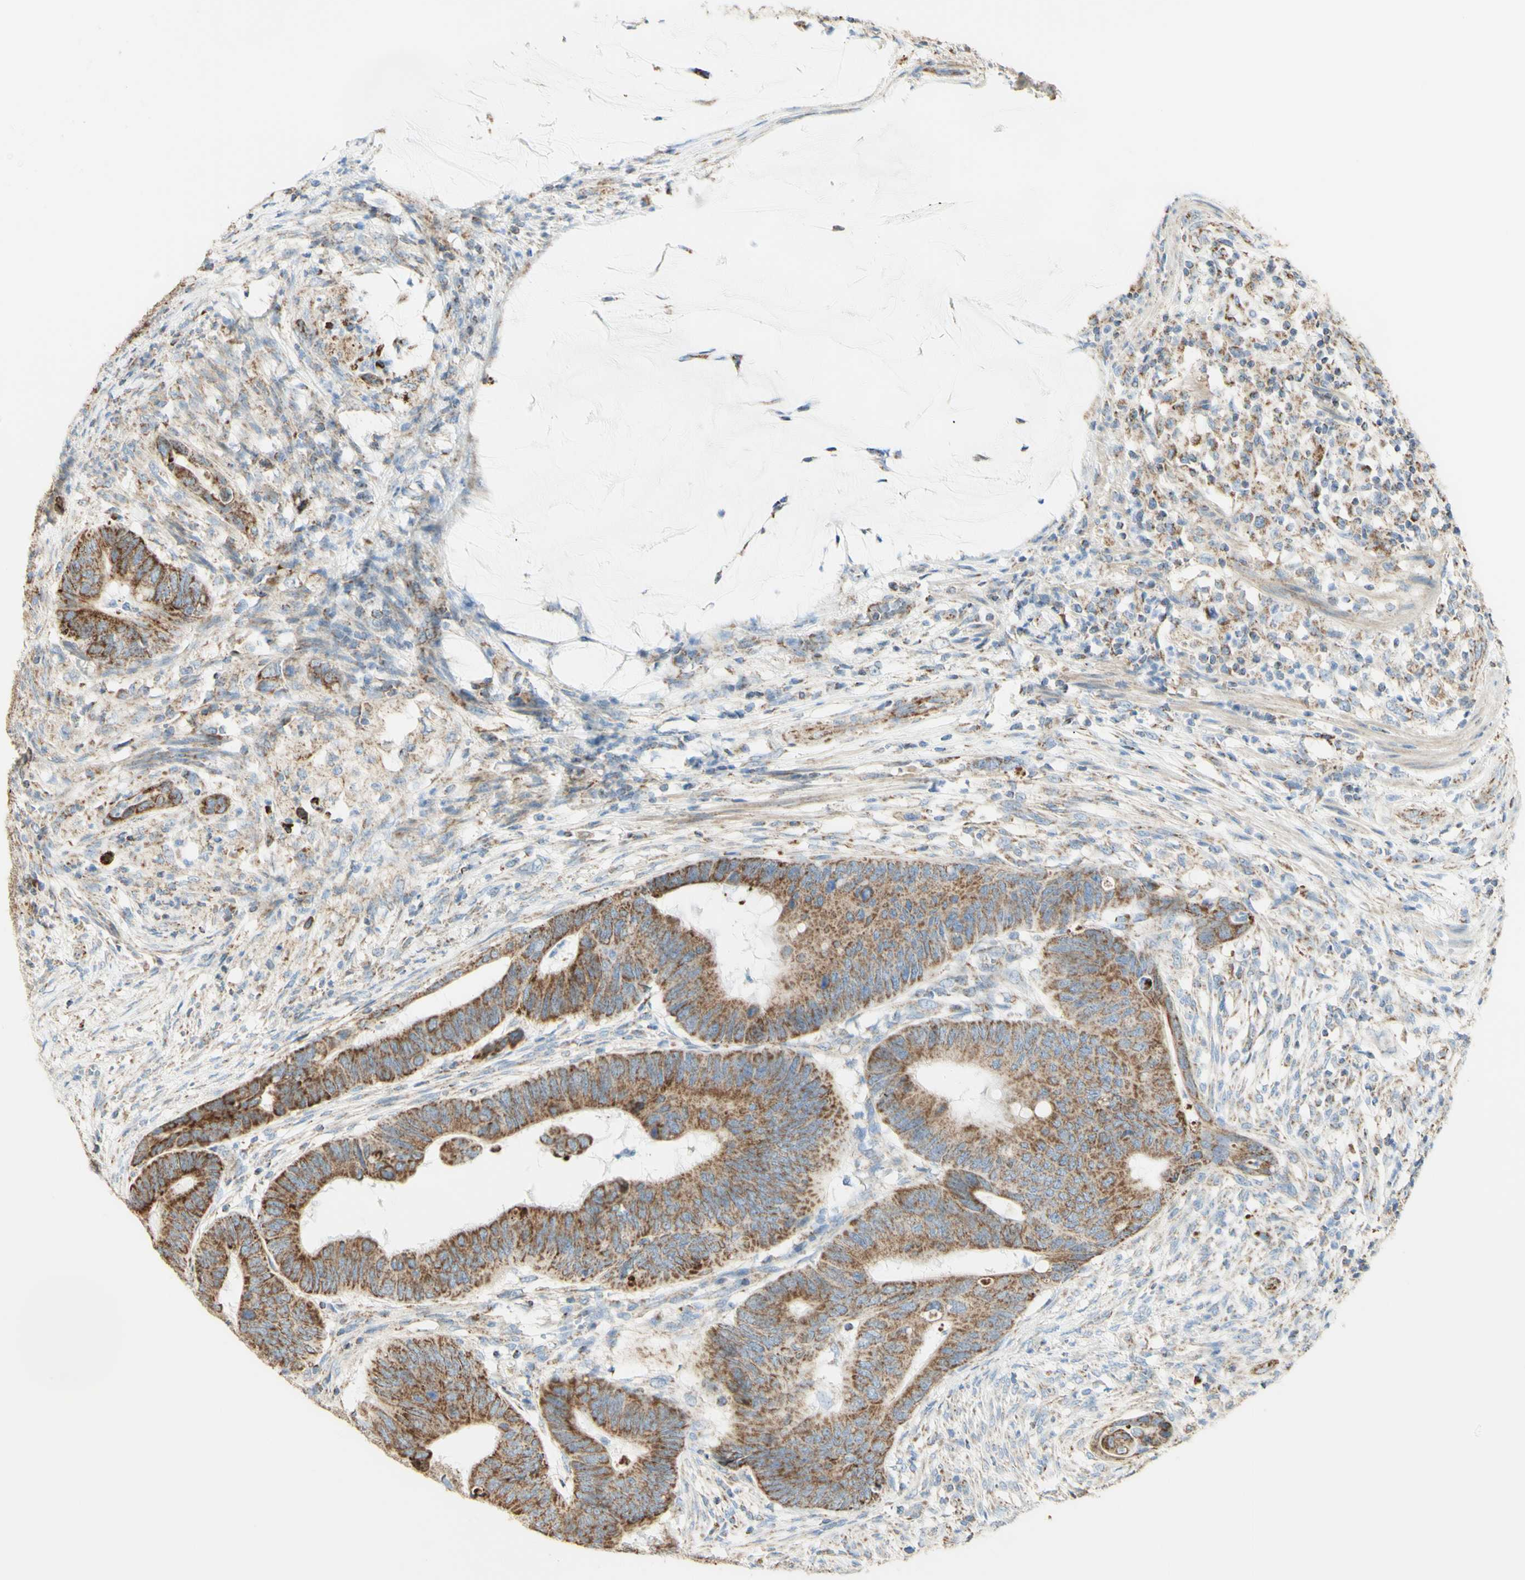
{"staining": {"intensity": "moderate", "quantity": ">75%", "location": "cytoplasmic/membranous"}, "tissue": "colorectal cancer", "cell_type": "Tumor cells", "image_type": "cancer", "snomed": [{"axis": "morphology", "description": "Normal tissue, NOS"}, {"axis": "morphology", "description": "Adenocarcinoma, NOS"}, {"axis": "topography", "description": "Rectum"}, {"axis": "topography", "description": "Peripheral nerve tissue"}], "caption": "Immunohistochemistry (IHC) of adenocarcinoma (colorectal) shows medium levels of moderate cytoplasmic/membranous positivity in about >75% of tumor cells.", "gene": "LETM1", "patient": {"sex": "male", "age": 92}}